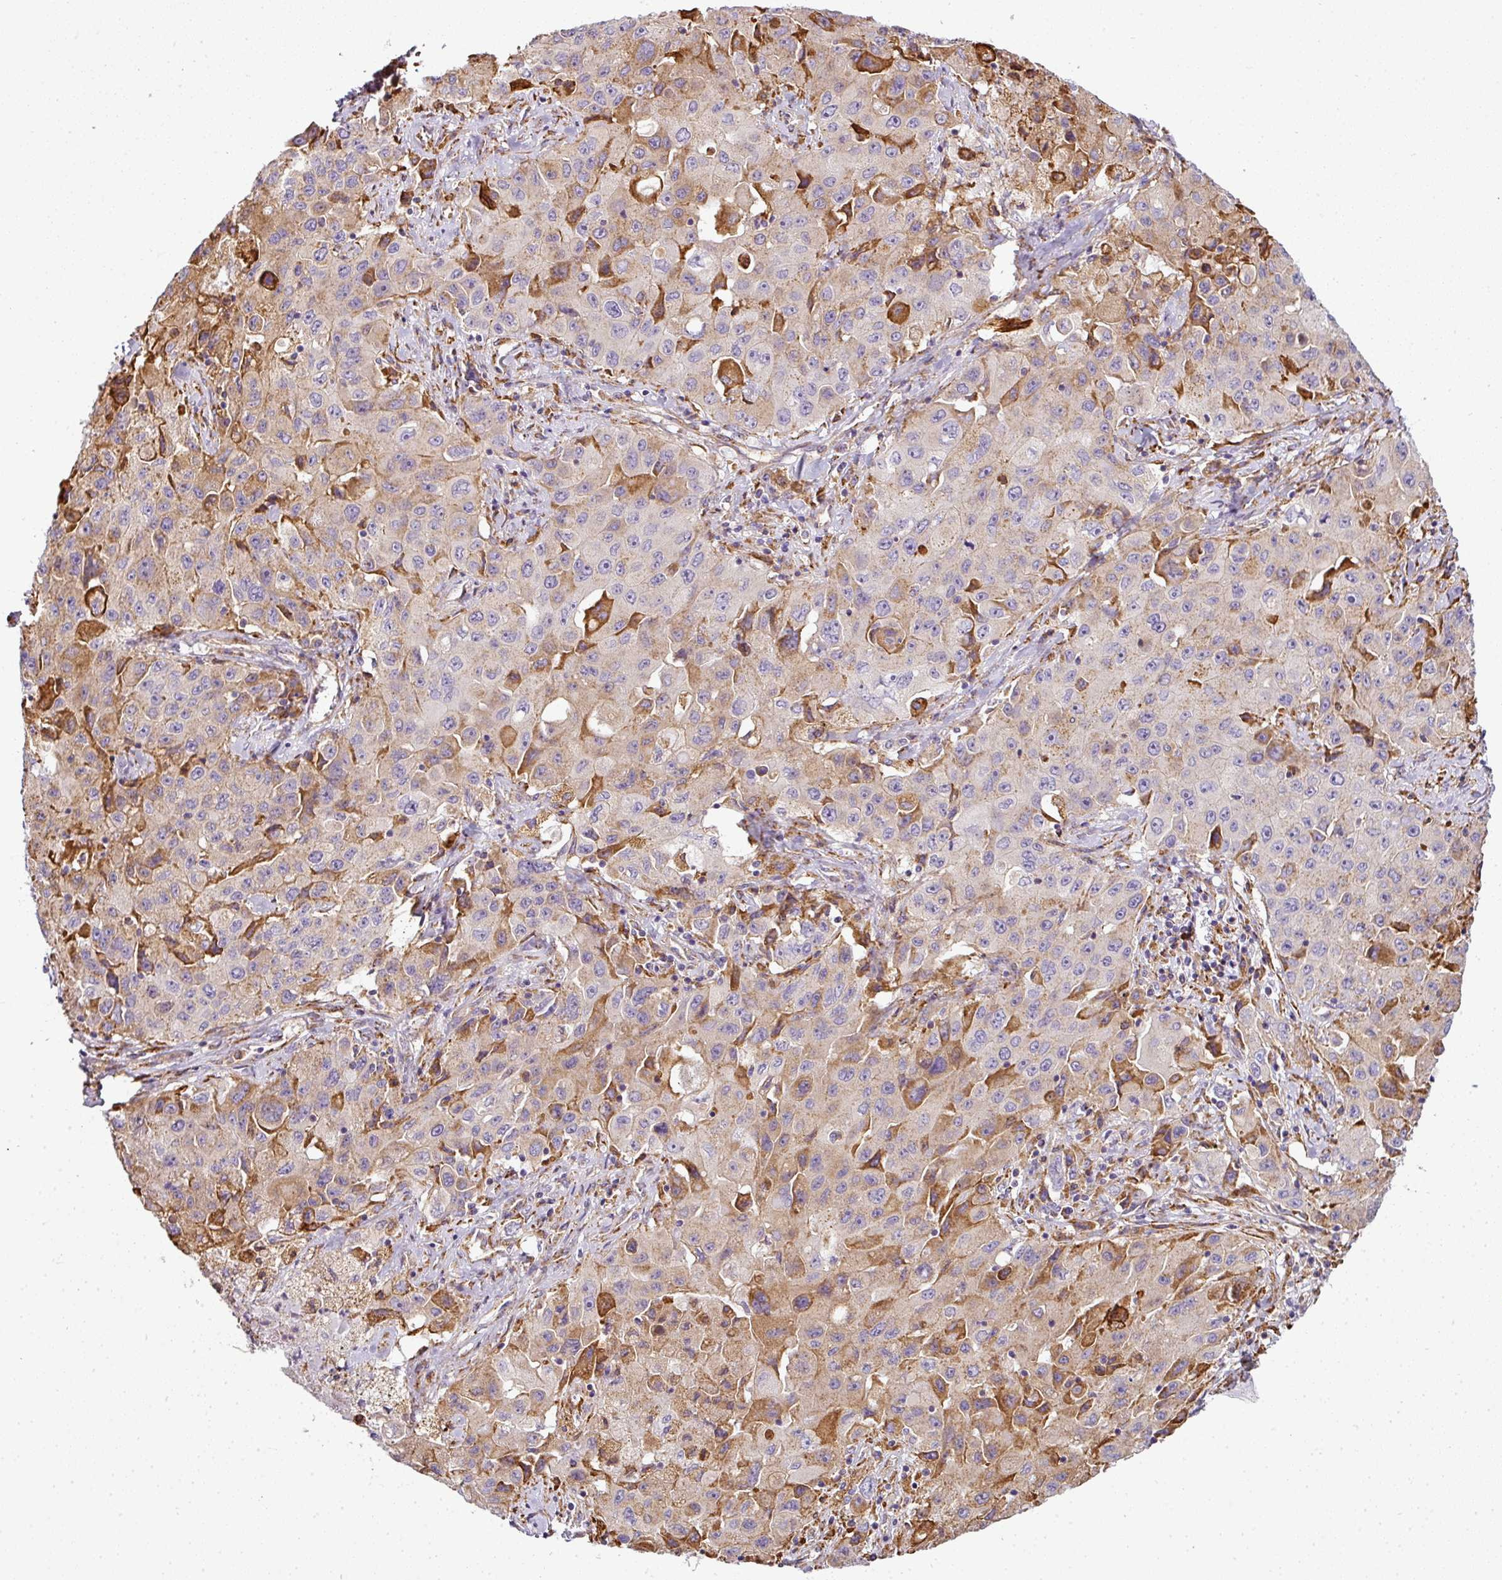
{"staining": {"intensity": "moderate", "quantity": "<25%", "location": "cytoplasmic/membranous"}, "tissue": "lung cancer", "cell_type": "Tumor cells", "image_type": "cancer", "snomed": [{"axis": "morphology", "description": "Squamous cell carcinoma, NOS"}, {"axis": "topography", "description": "Lung"}], "caption": "A histopathology image of lung squamous cell carcinoma stained for a protein reveals moderate cytoplasmic/membranous brown staining in tumor cells.", "gene": "ANKRD18A", "patient": {"sex": "male", "age": 63}}